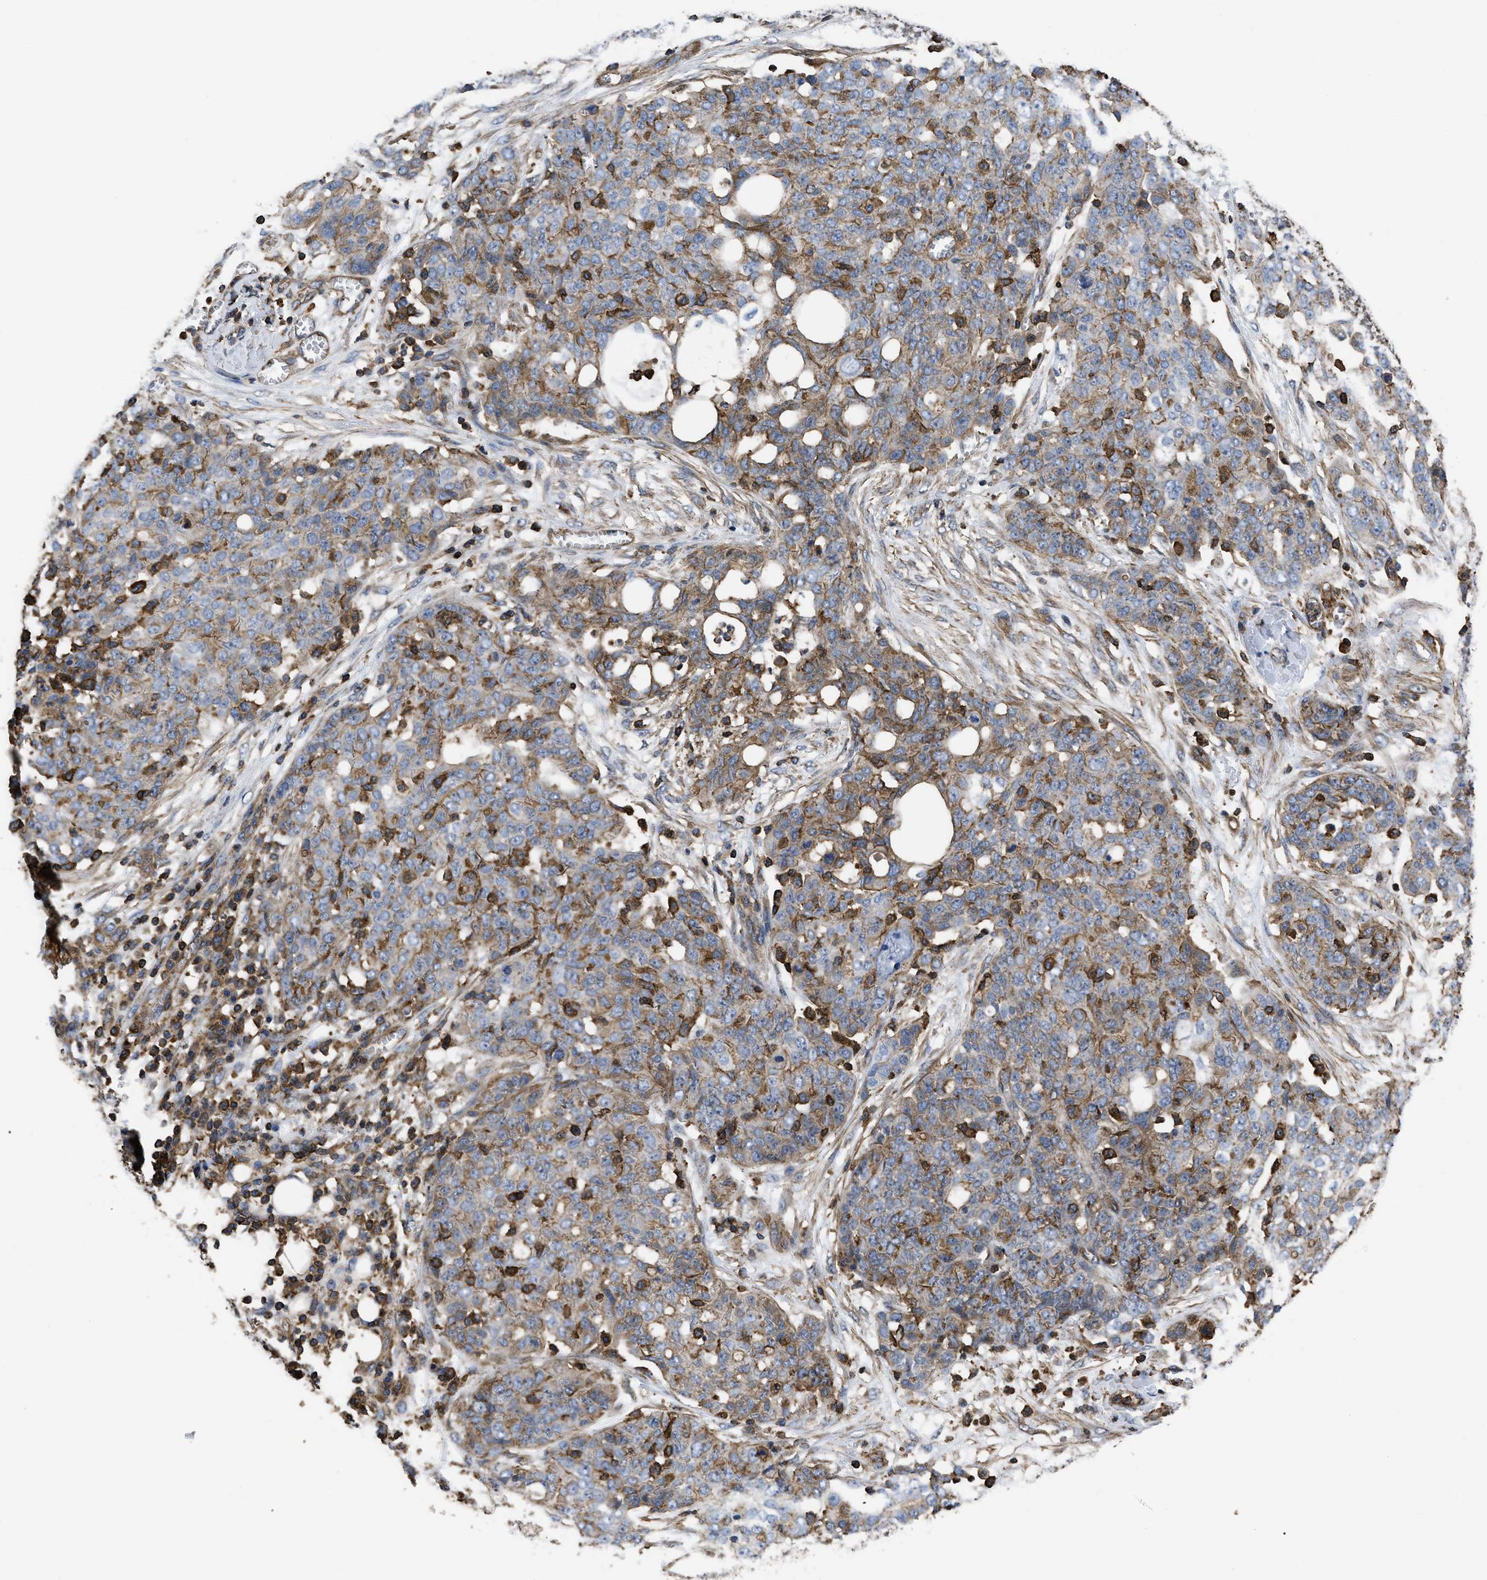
{"staining": {"intensity": "moderate", "quantity": ">75%", "location": "cytoplasmic/membranous"}, "tissue": "ovarian cancer", "cell_type": "Tumor cells", "image_type": "cancer", "snomed": [{"axis": "morphology", "description": "Cystadenocarcinoma, serous, NOS"}, {"axis": "topography", "description": "Soft tissue"}, {"axis": "topography", "description": "Ovary"}], "caption": "A brown stain highlights moderate cytoplasmic/membranous positivity of a protein in serous cystadenocarcinoma (ovarian) tumor cells.", "gene": "SCUBE2", "patient": {"sex": "female", "age": 57}}